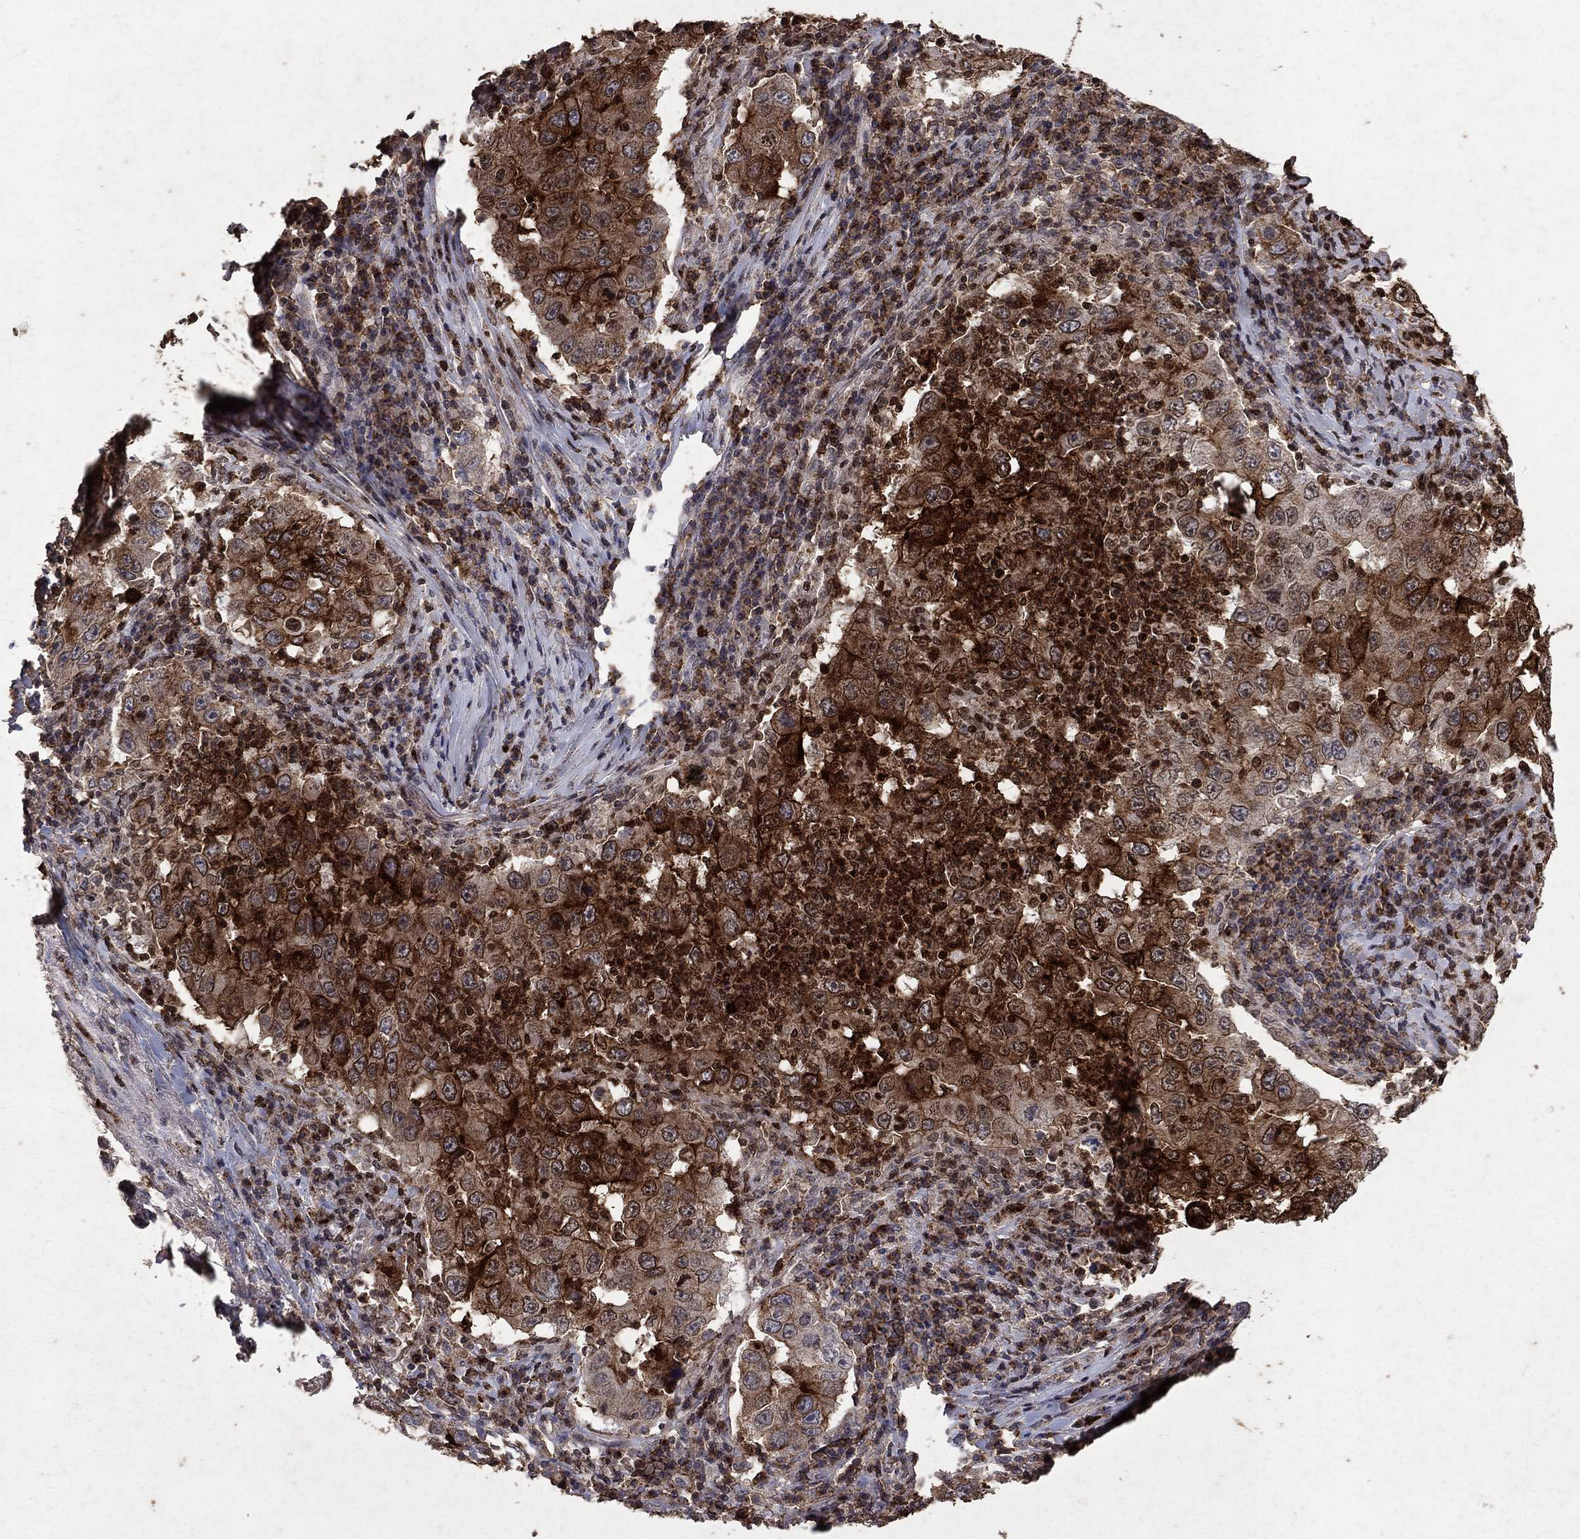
{"staining": {"intensity": "strong", "quantity": "25%-75%", "location": "cytoplasmic/membranous,nuclear"}, "tissue": "lung cancer", "cell_type": "Tumor cells", "image_type": "cancer", "snomed": [{"axis": "morphology", "description": "Adenocarcinoma, NOS"}, {"axis": "topography", "description": "Lung"}], "caption": "The micrograph exhibits immunohistochemical staining of lung cancer. There is strong cytoplasmic/membranous and nuclear staining is seen in about 25%-75% of tumor cells.", "gene": "CD24", "patient": {"sex": "male", "age": 73}}